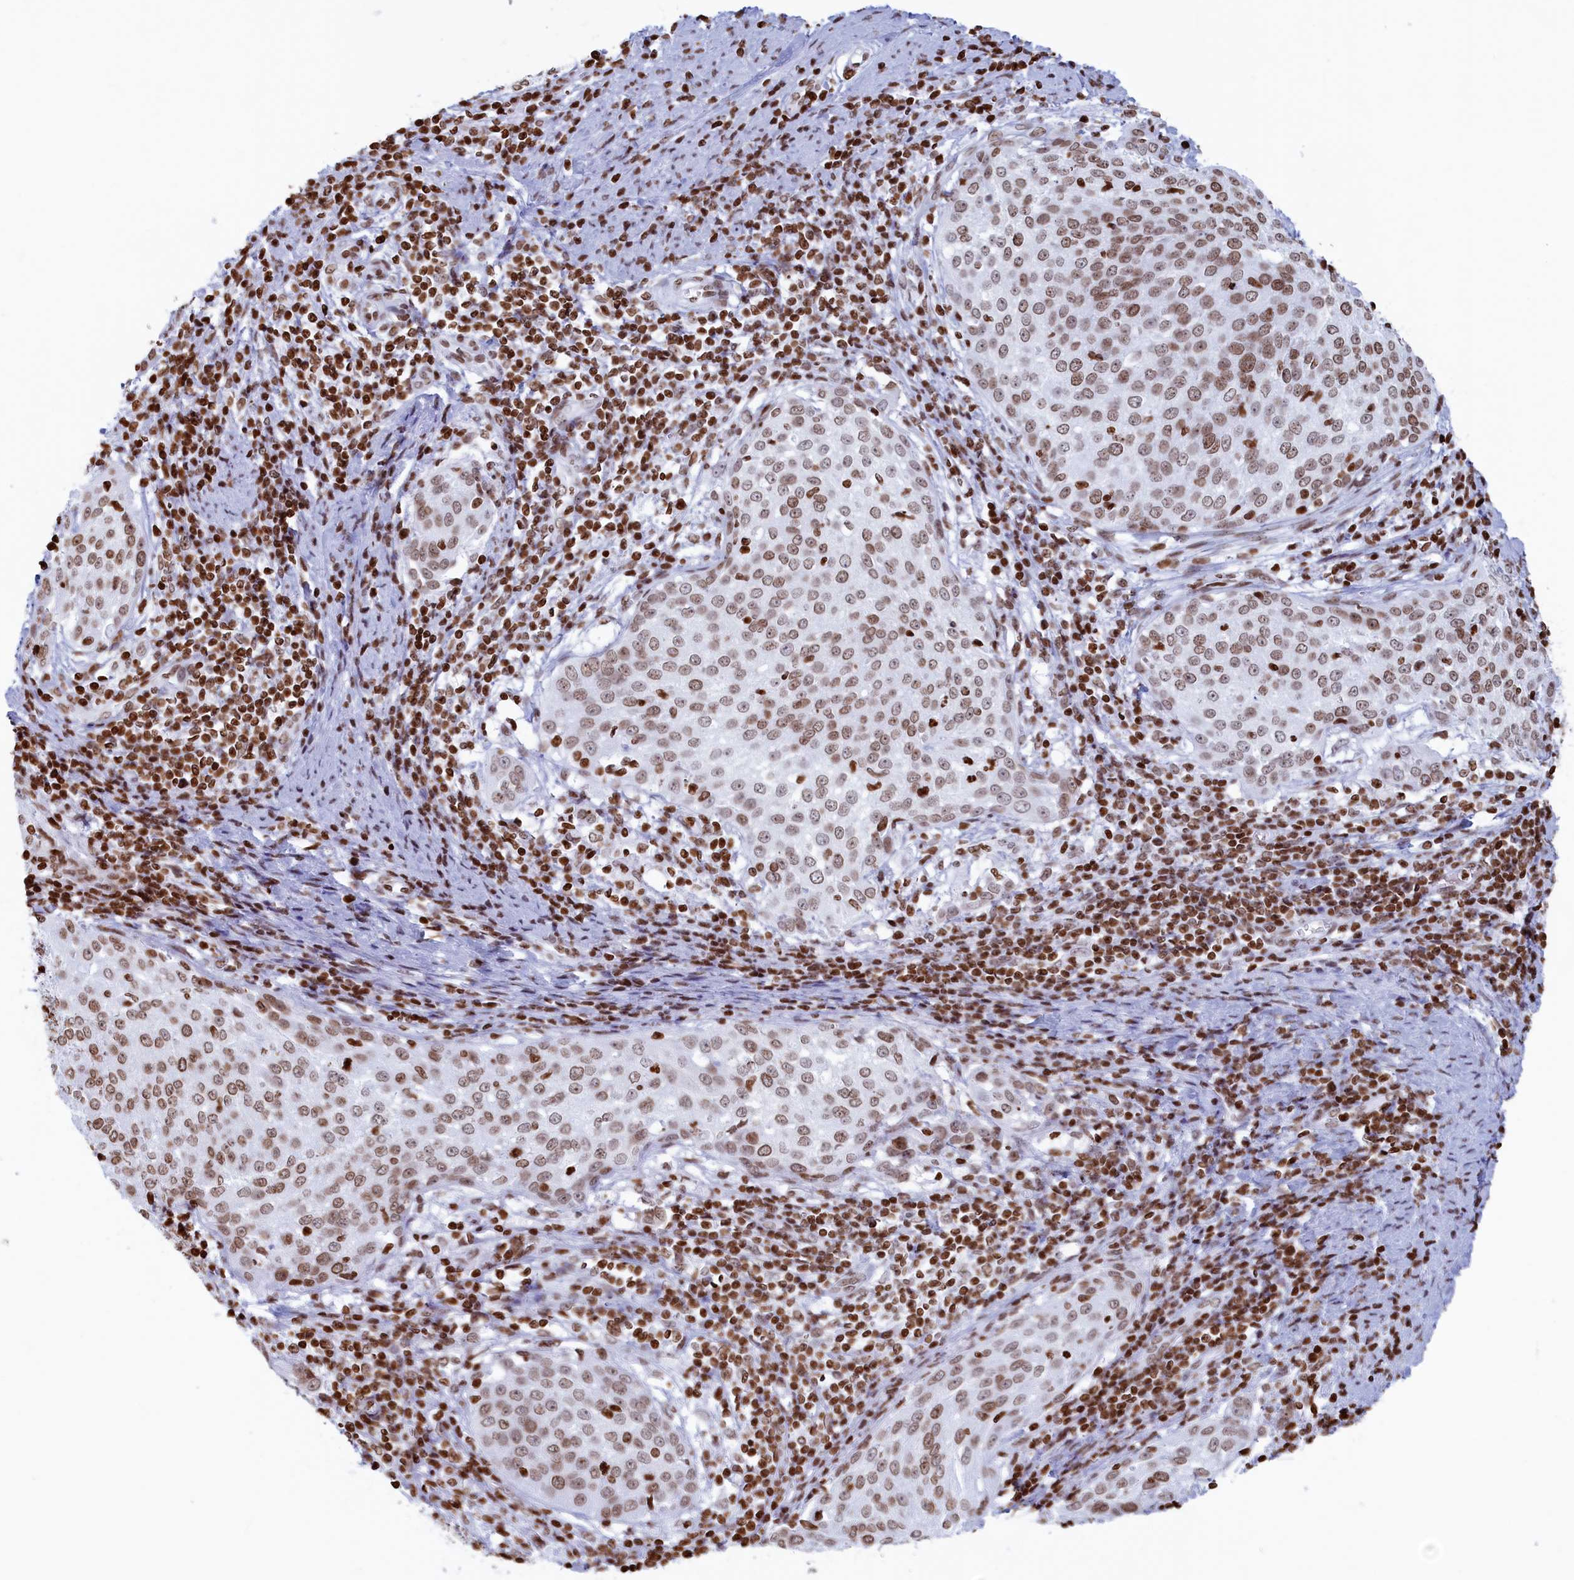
{"staining": {"intensity": "moderate", "quantity": ">75%", "location": "nuclear"}, "tissue": "cervical cancer", "cell_type": "Tumor cells", "image_type": "cancer", "snomed": [{"axis": "morphology", "description": "Squamous cell carcinoma, NOS"}, {"axis": "topography", "description": "Cervix"}], "caption": "About >75% of tumor cells in cervical cancer (squamous cell carcinoma) demonstrate moderate nuclear protein staining as visualized by brown immunohistochemical staining.", "gene": "APOBEC3A", "patient": {"sex": "female", "age": 57}}